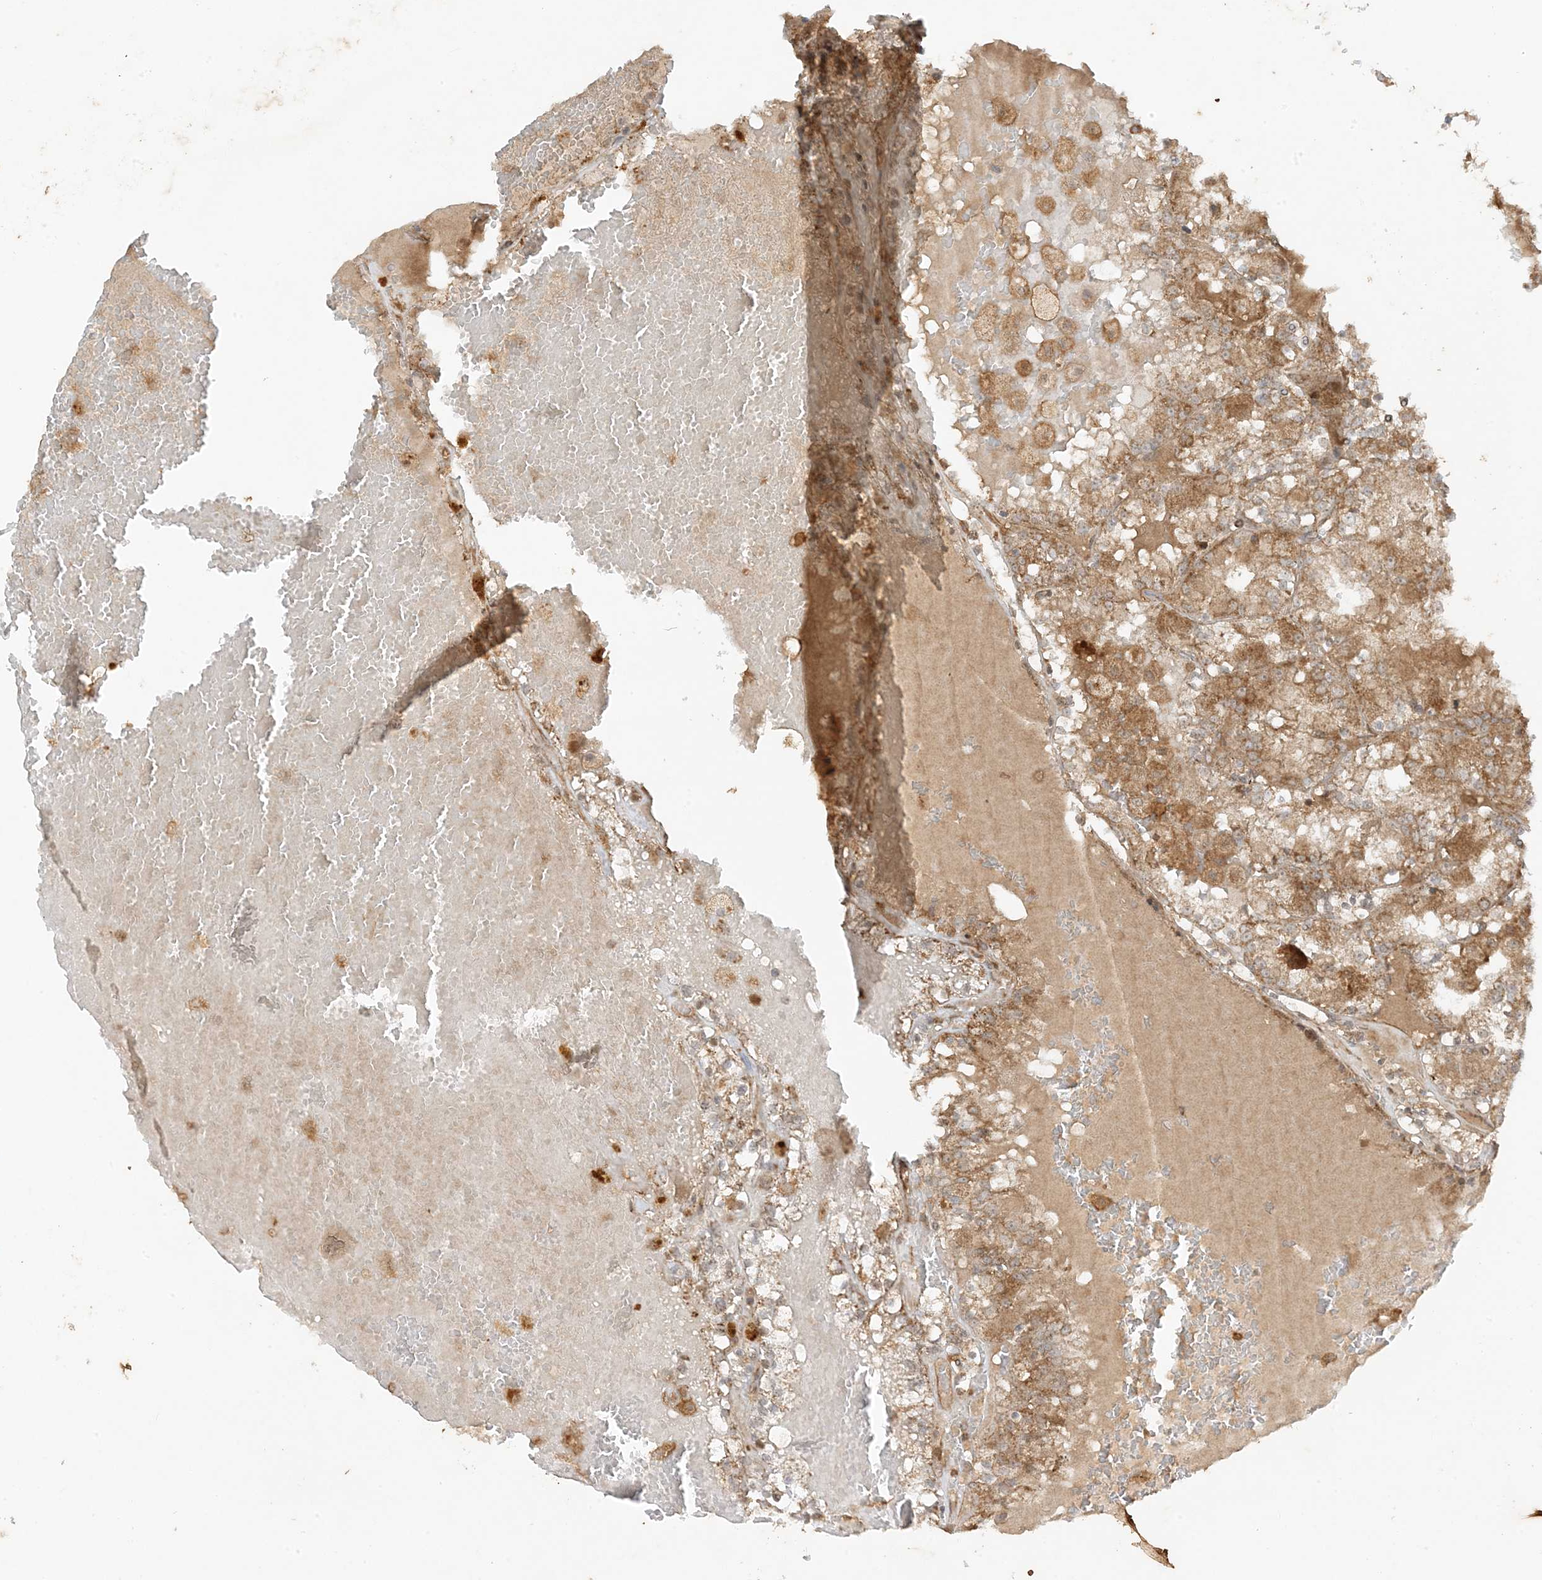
{"staining": {"intensity": "negative", "quantity": "none", "location": "none"}, "tissue": "renal cancer", "cell_type": "Tumor cells", "image_type": "cancer", "snomed": [{"axis": "morphology", "description": "Adenocarcinoma, NOS"}, {"axis": "topography", "description": "Kidney"}], "caption": "Immunohistochemistry micrograph of neoplastic tissue: renal cancer stained with DAB demonstrates no significant protein expression in tumor cells.", "gene": "XRN1", "patient": {"sex": "female", "age": 56}}